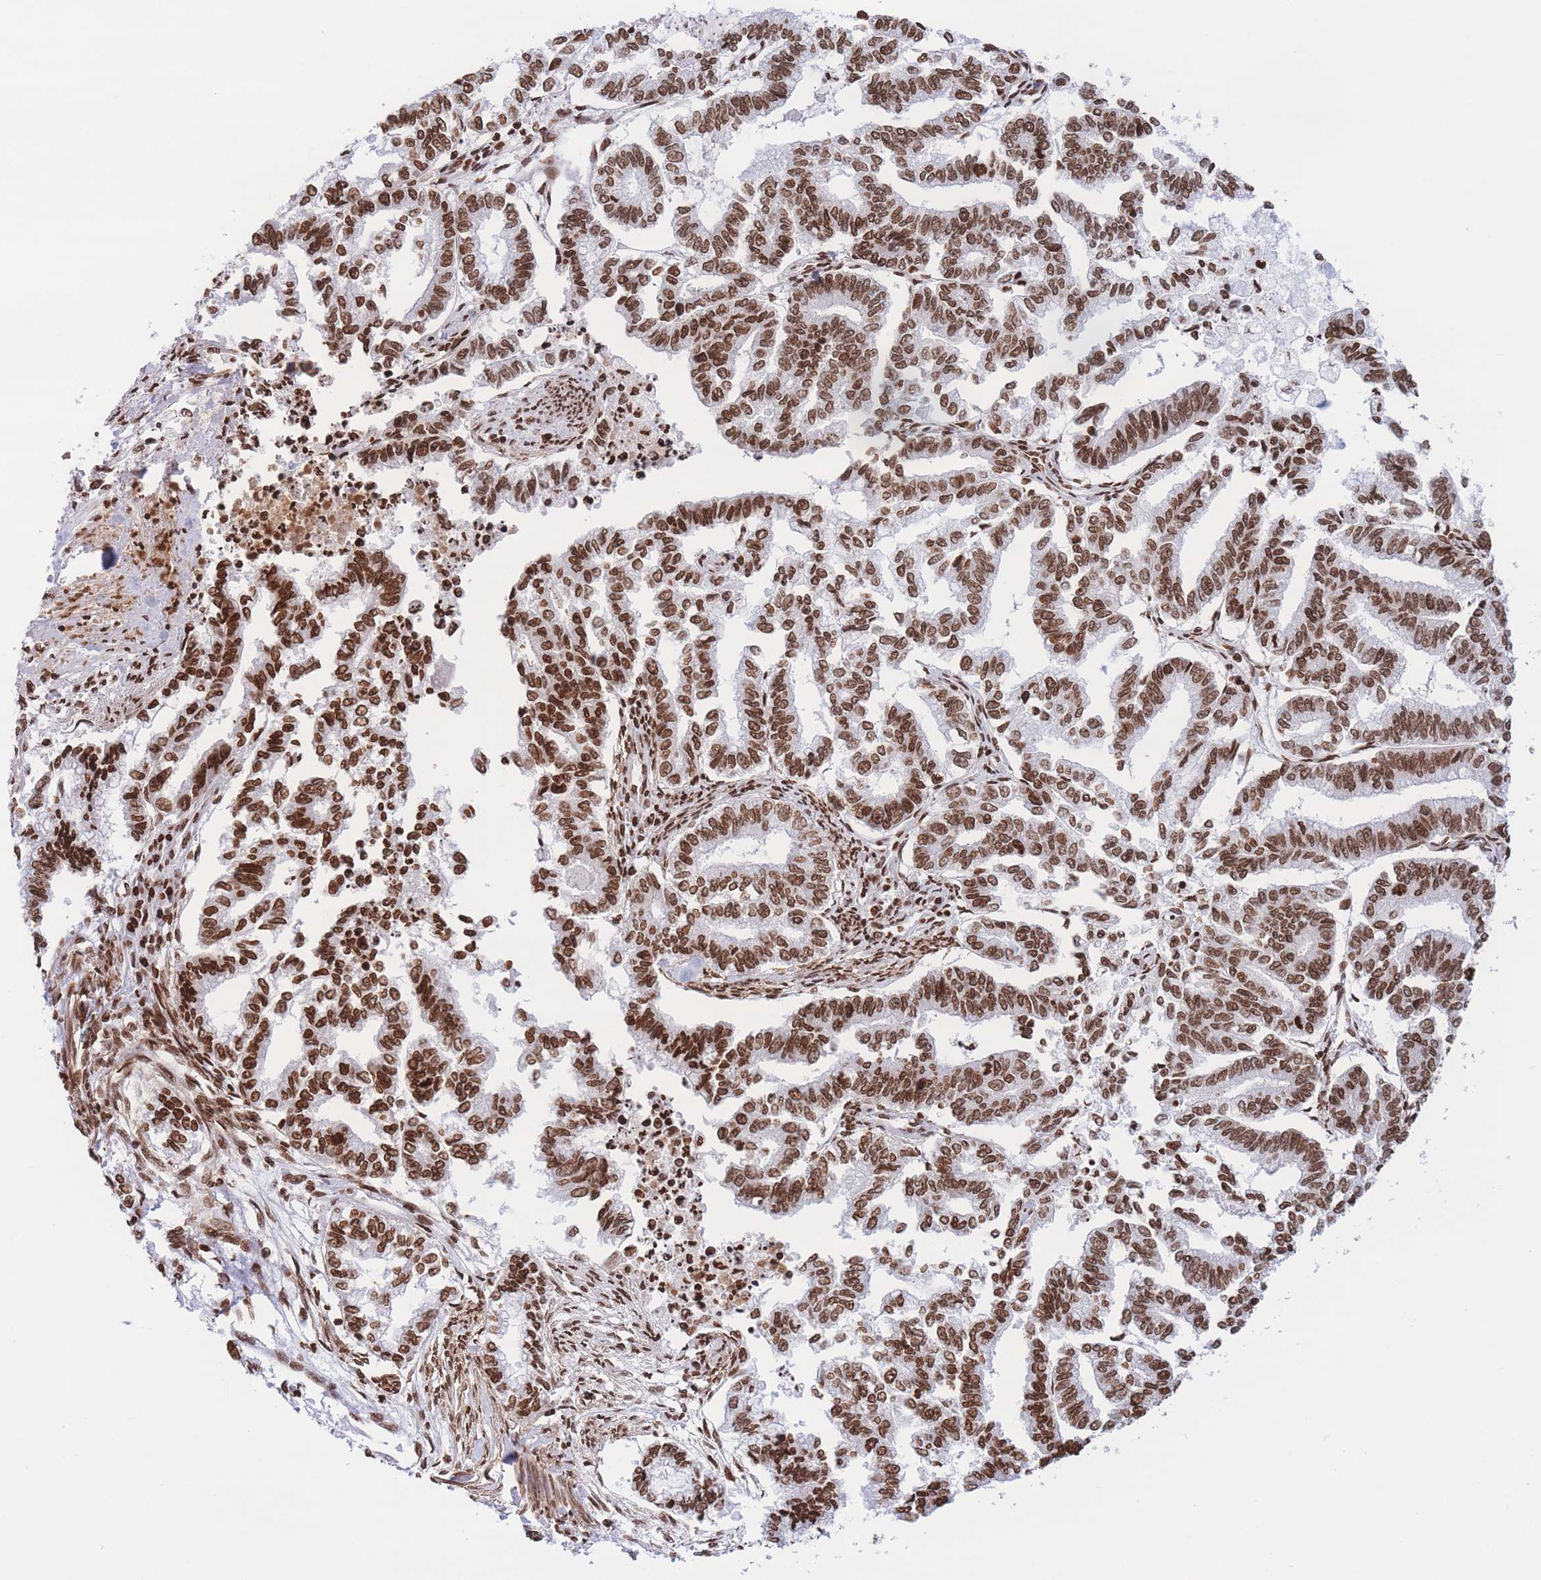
{"staining": {"intensity": "strong", "quantity": ">75%", "location": "nuclear"}, "tissue": "endometrial cancer", "cell_type": "Tumor cells", "image_type": "cancer", "snomed": [{"axis": "morphology", "description": "Adenocarcinoma, NOS"}, {"axis": "topography", "description": "Endometrium"}], "caption": "Adenocarcinoma (endometrial) stained with a protein marker reveals strong staining in tumor cells.", "gene": "H2BC11", "patient": {"sex": "female", "age": 79}}